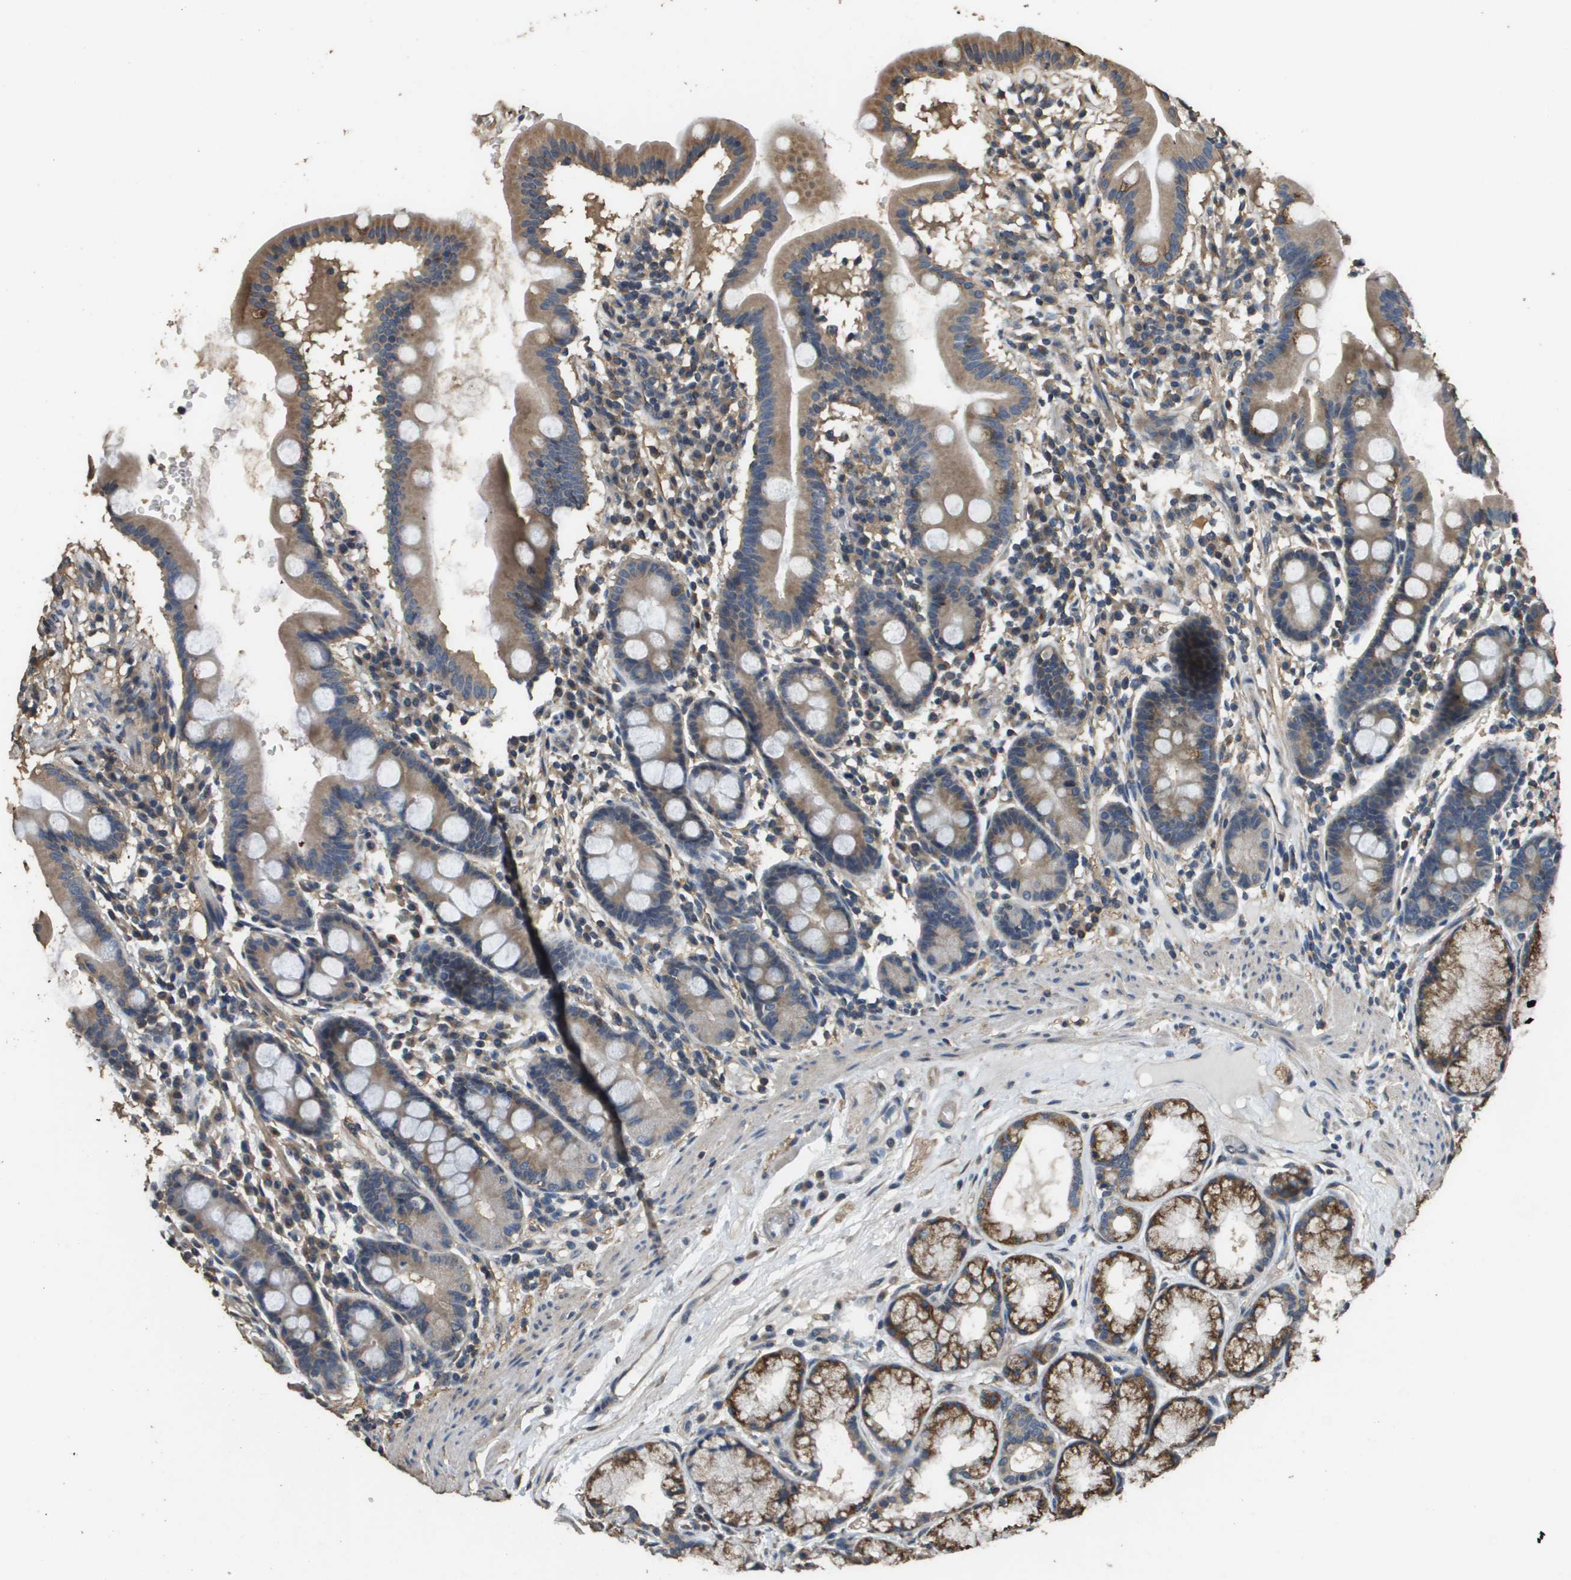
{"staining": {"intensity": "moderate", "quantity": ">75%", "location": "cytoplasmic/membranous"}, "tissue": "duodenum", "cell_type": "Glandular cells", "image_type": "normal", "snomed": [{"axis": "morphology", "description": "Normal tissue, NOS"}, {"axis": "topography", "description": "Duodenum"}], "caption": "This micrograph displays immunohistochemistry staining of normal duodenum, with medium moderate cytoplasmic/membranous positivity in approximately >75% of glandular cells.", "gene": "RAB6B", "patient": {"sex": "male", "age": 50}}